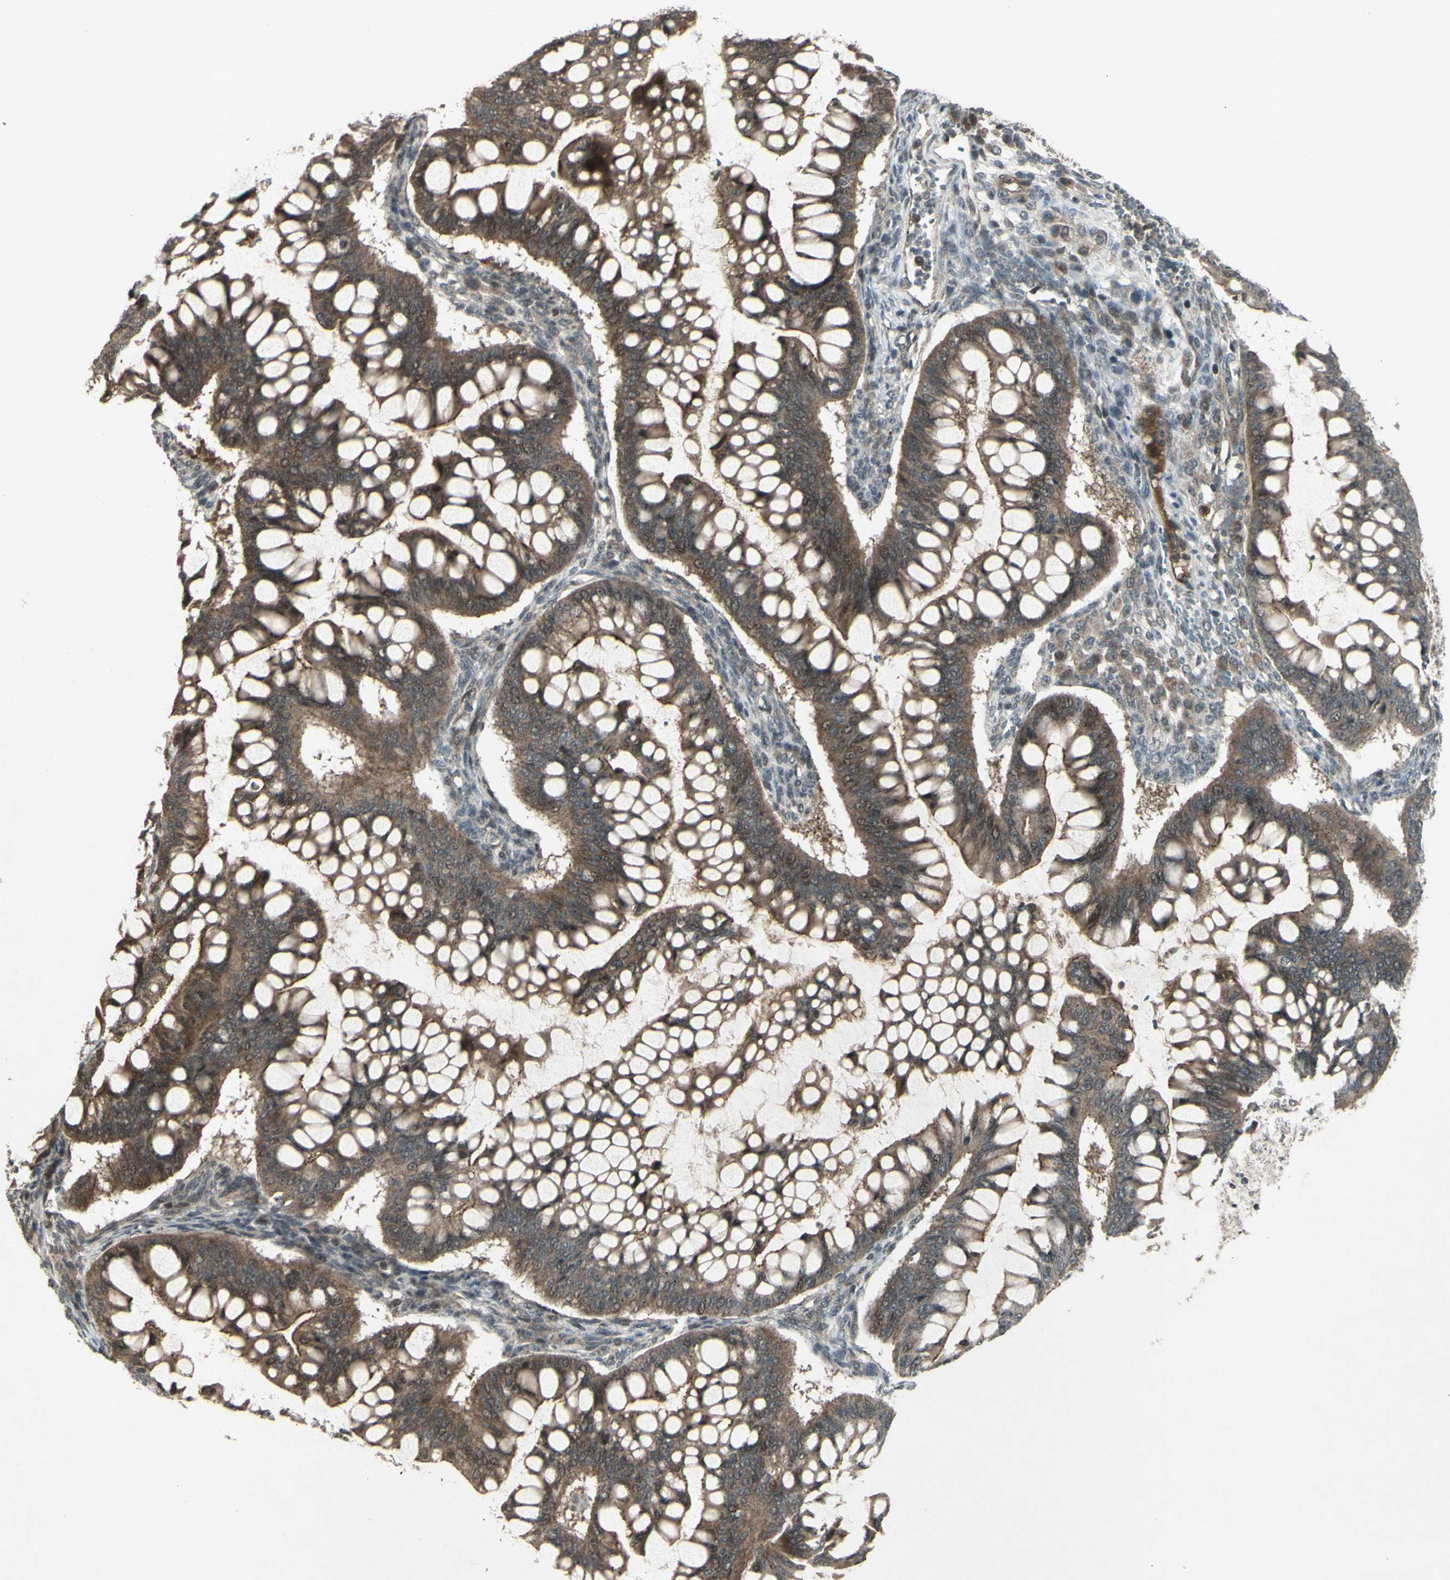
{"staining": {"intensity": "moderate", "quantity": ">75%", "location": "cytoplasmic/membranous"}, "tissue": "ovarian cancer", "cell_type": "Tumor cells", "image_type": "cancer", "snomed": [{"axis": "morphology", "description": "Cystadenocarcinoma, mucinous, NOS"}, {"axis": "topography", "description": "Ovary"}], "caption": "Moderate cytoplasmic/membranous staining for a protein is present in about >75% of tumor cells of ovarian cancer using IHC.", "gene": "BLNK", "patient": {"sex": "female", "age": 73}}